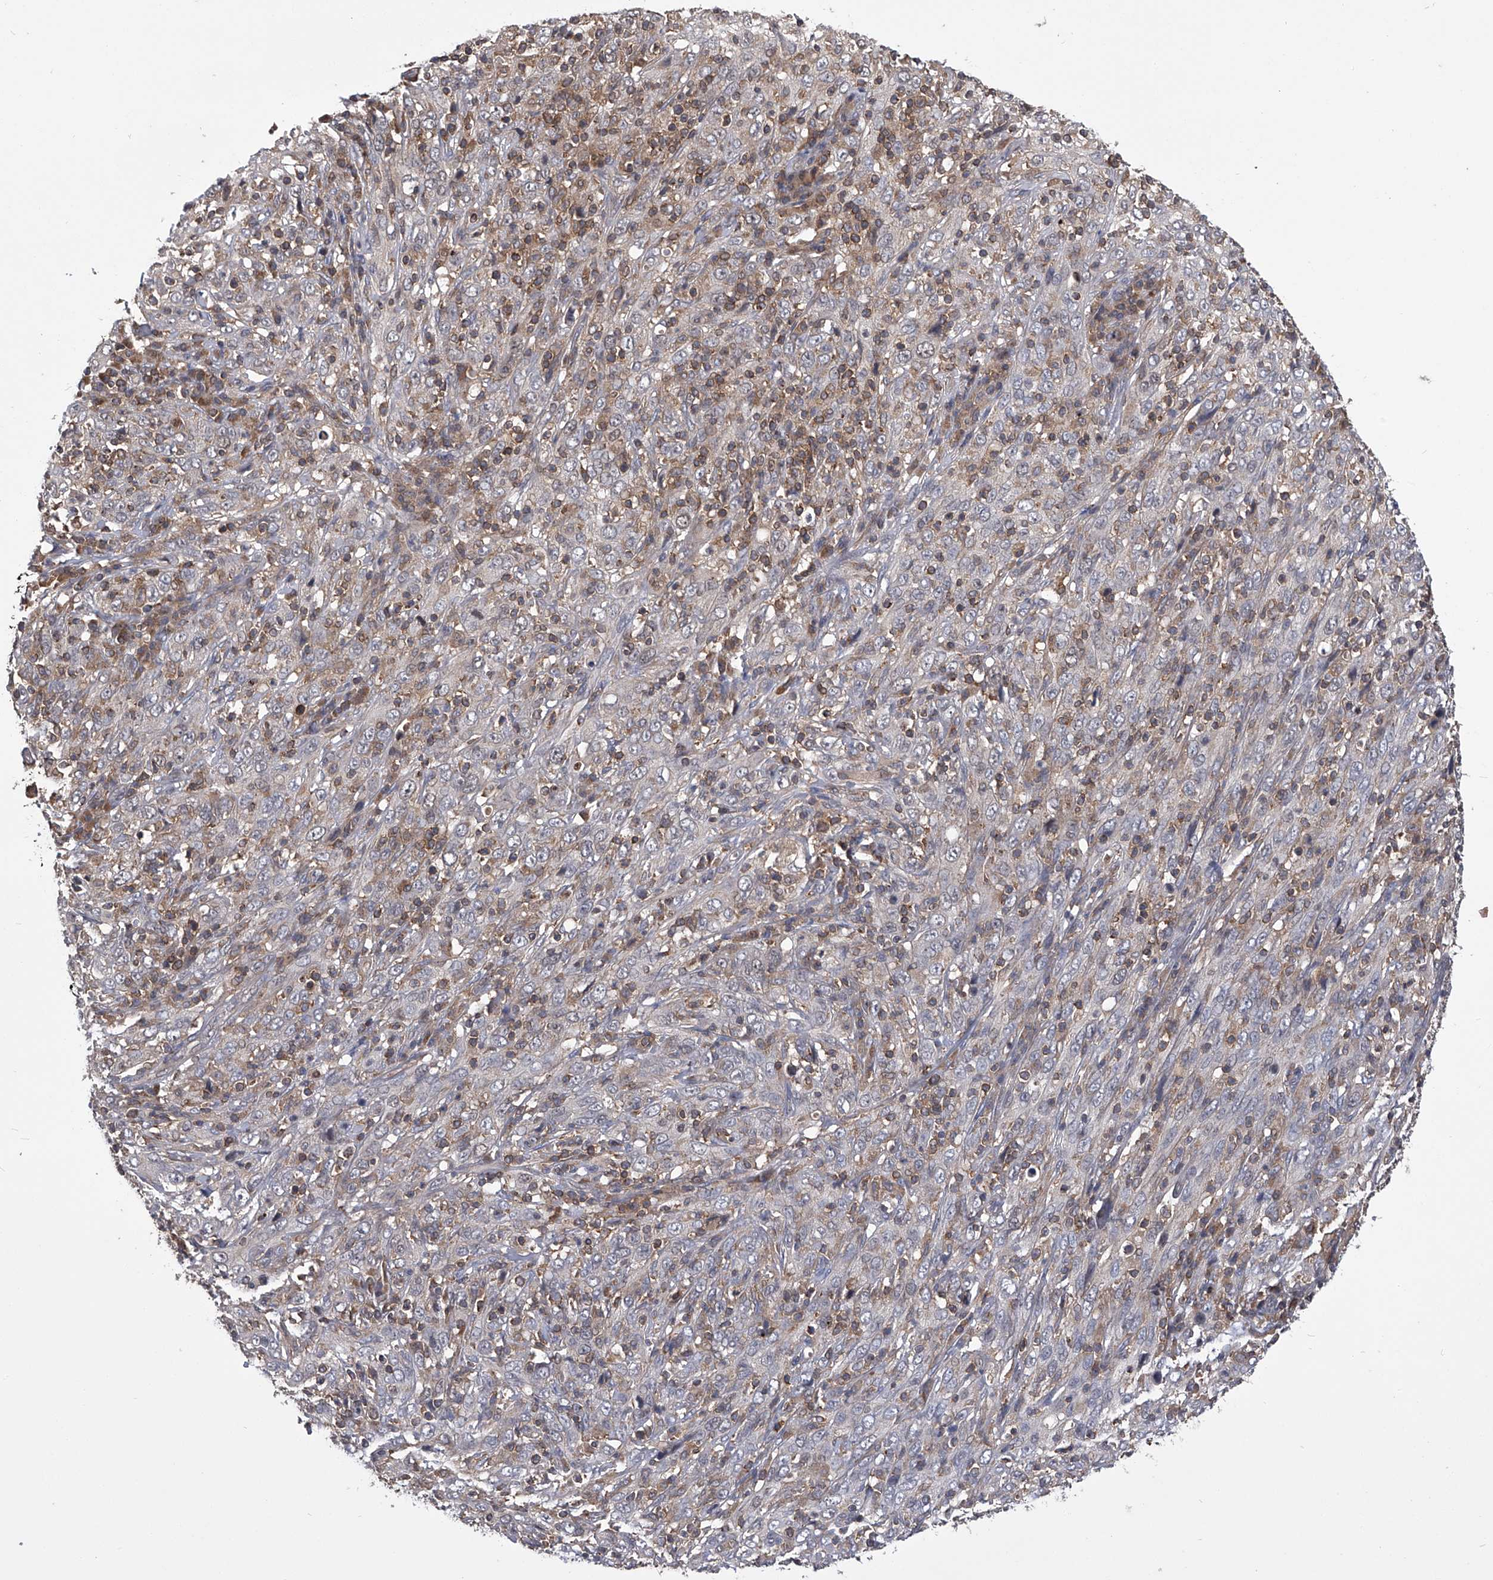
{"staining": {"intensity": "negative", "quantity": "none", "location": "none"}, "tissue": "cervical cancer", "cell_type": "Tumor cells", "image_type": "cancer", "snomed": [{"axis": "morphology", "description": "Squamous cell carcinoma, NOS"}, {"axis": "topography", "description": "Cervix"}], "caption": "Tumor cells show no significant protein staining in cervical cancer (squamous cell carcinoma). (Stains: DAB (3,3'-diaminobenzidine) IHC with hematoxylin counter stain, Microscopy: brightfield microscopy at high magnification).", "gene": "PAN3", "patient": {"sex": "female", "age": 46}}